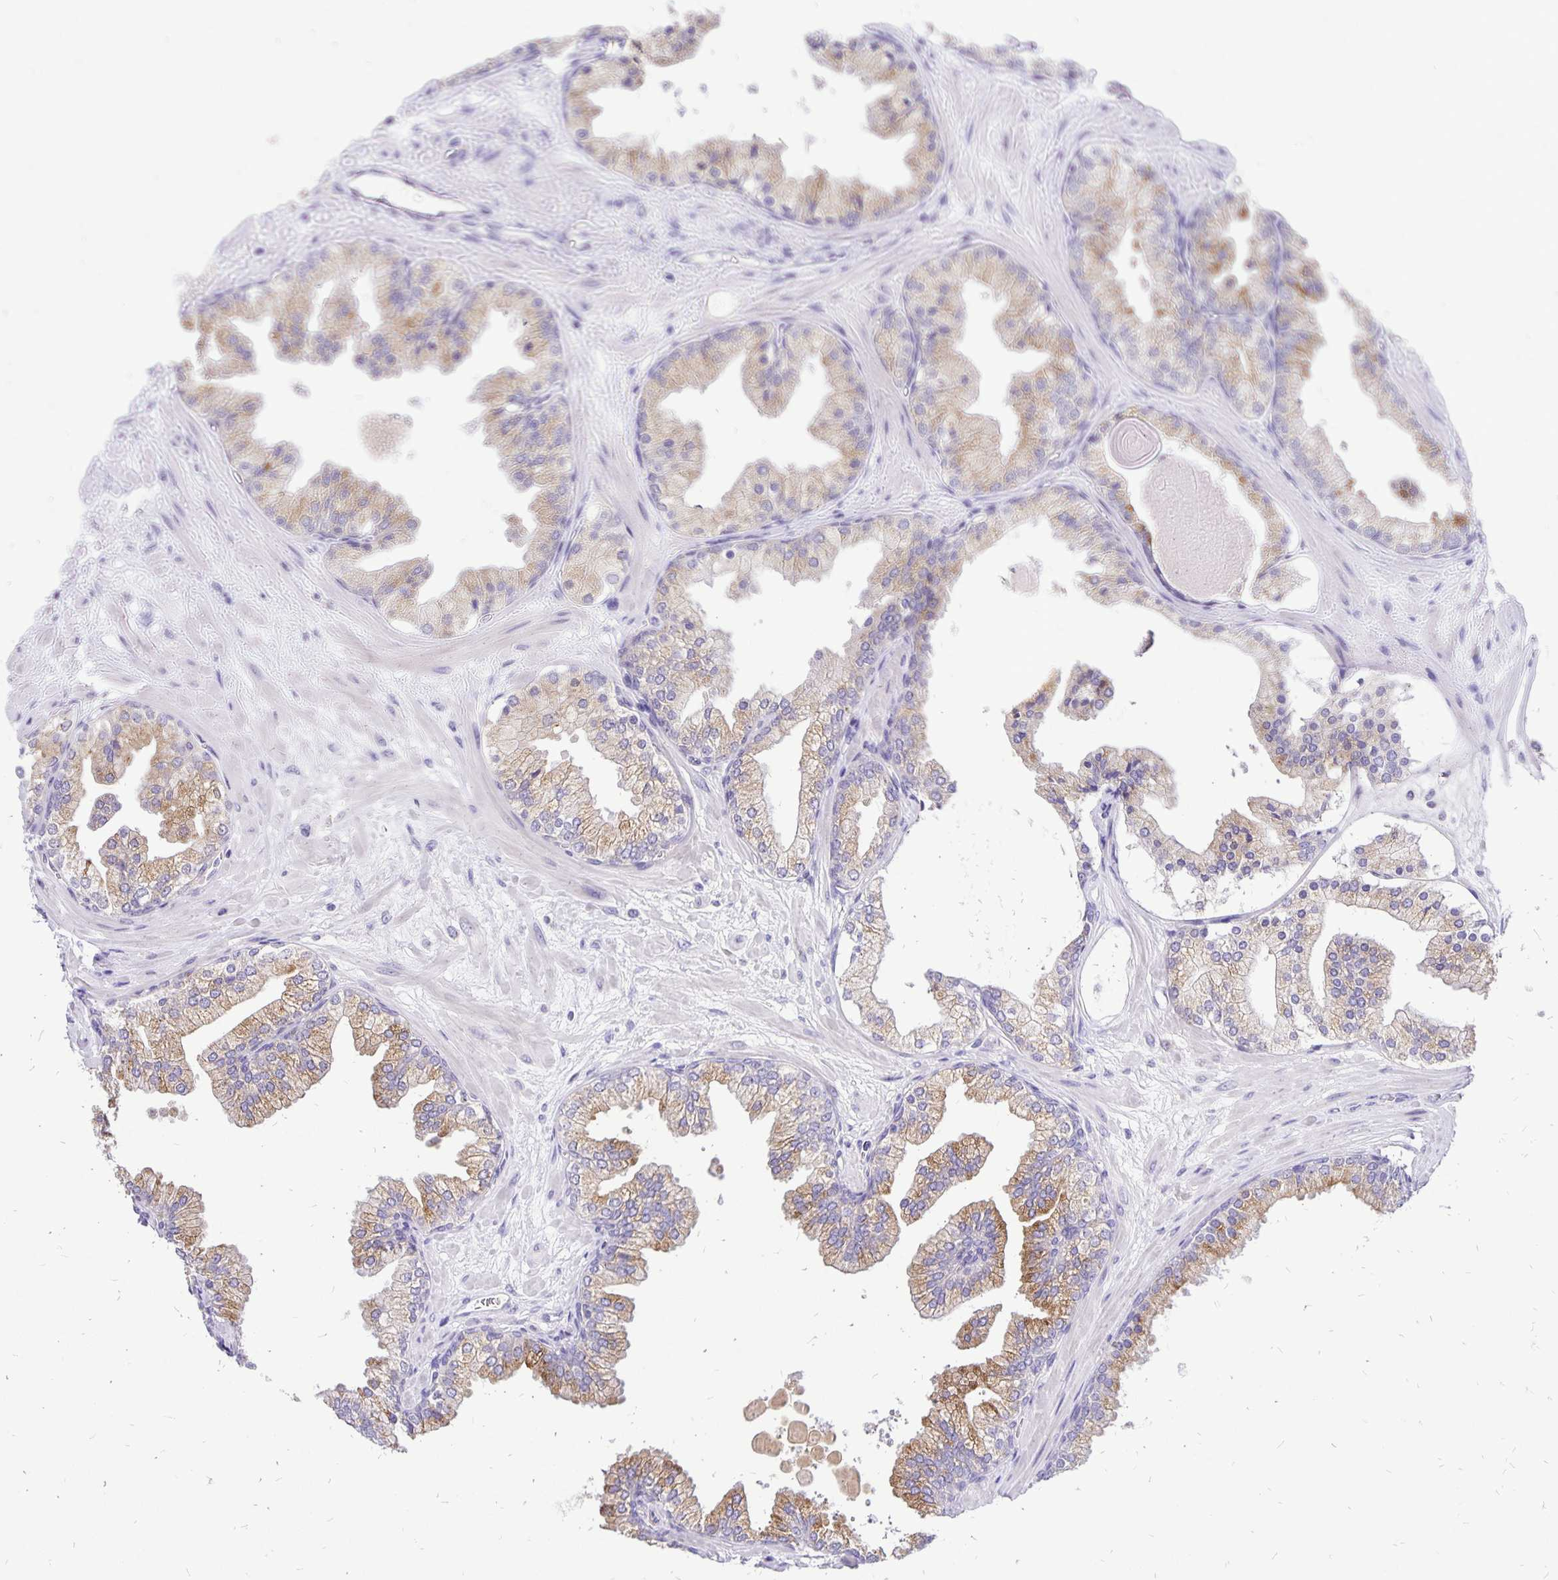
{"staining": {"intensity": "weak", "quantity": ">75%", "location": "cytoplasmic/membranous"}, "tissue": "prostate", "cell_type": "Glandular cells", "image_type": "normal", "snomed": [{"axis": "morphology", "description": "Normal tissue, NOS"}, {"axis": "topography", "description": "Prostate"}, {"axis": "topography", "description": "Peripheral nerve tissue"}], "caption": "Immunohistochemistry image of normal prostate stained for a protein (brown), which displays low levels of weak cytoplasmic/membranous positivity in about >75% of glandular cells.", "gene": "EIF5A", "patient": {"sex": "male", "age": 61}}